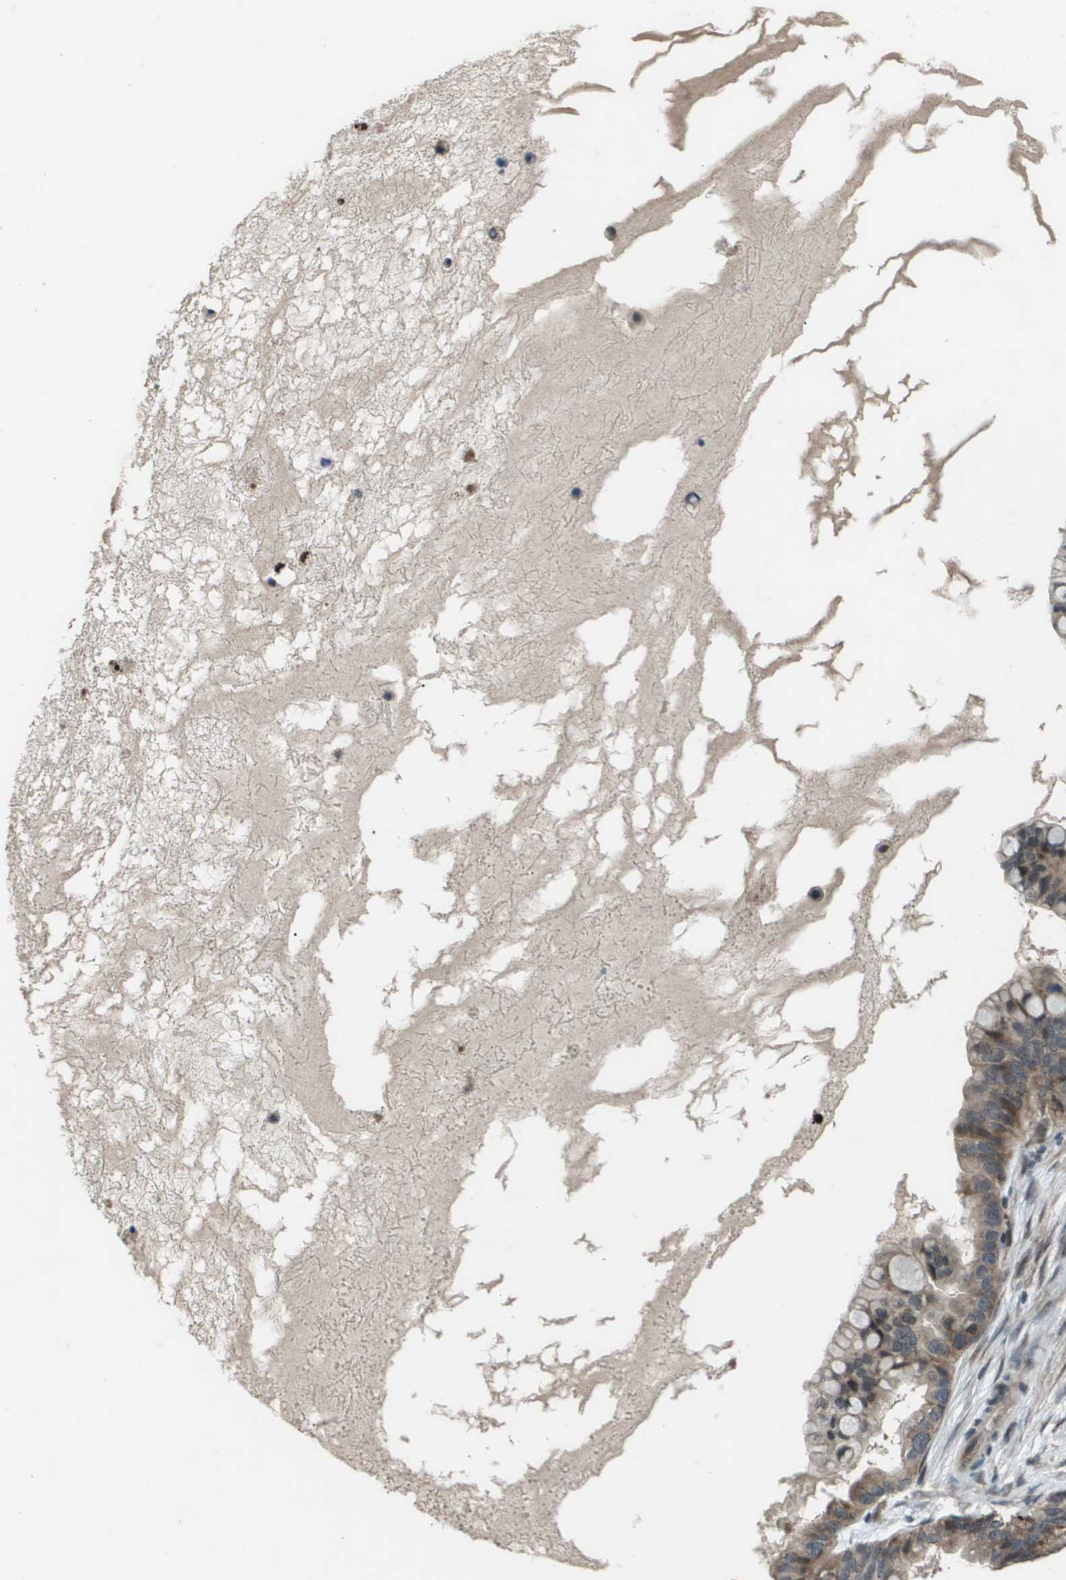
{"staining": {"intensity": "weak", "quantity": ">75%", "location": "cytoplasmic/membranous"}, "tissue": "ovarian cancer", "cell_type": "Tumor cells", "image_type": "cancer", "snomed": [{"axis": "morphology", "description": "Cystadenocarcinoma, mucinous, NOS"}, {"axis": "topography", "description": "Ovary"}], "caption": "High-power microscopy captured an IHC micrograph of ovarian cancer (mucinous cystadenocarcinoma), revealing weak cytoplasmic/membranous positivity in about >75% of tumor cells. (DAB (3,3'-diaminobenzidine) IHC with brightfield microscopy, high magnification).", "gene": "GOSR2", "patient": {"sex": "female", "age": 80}}